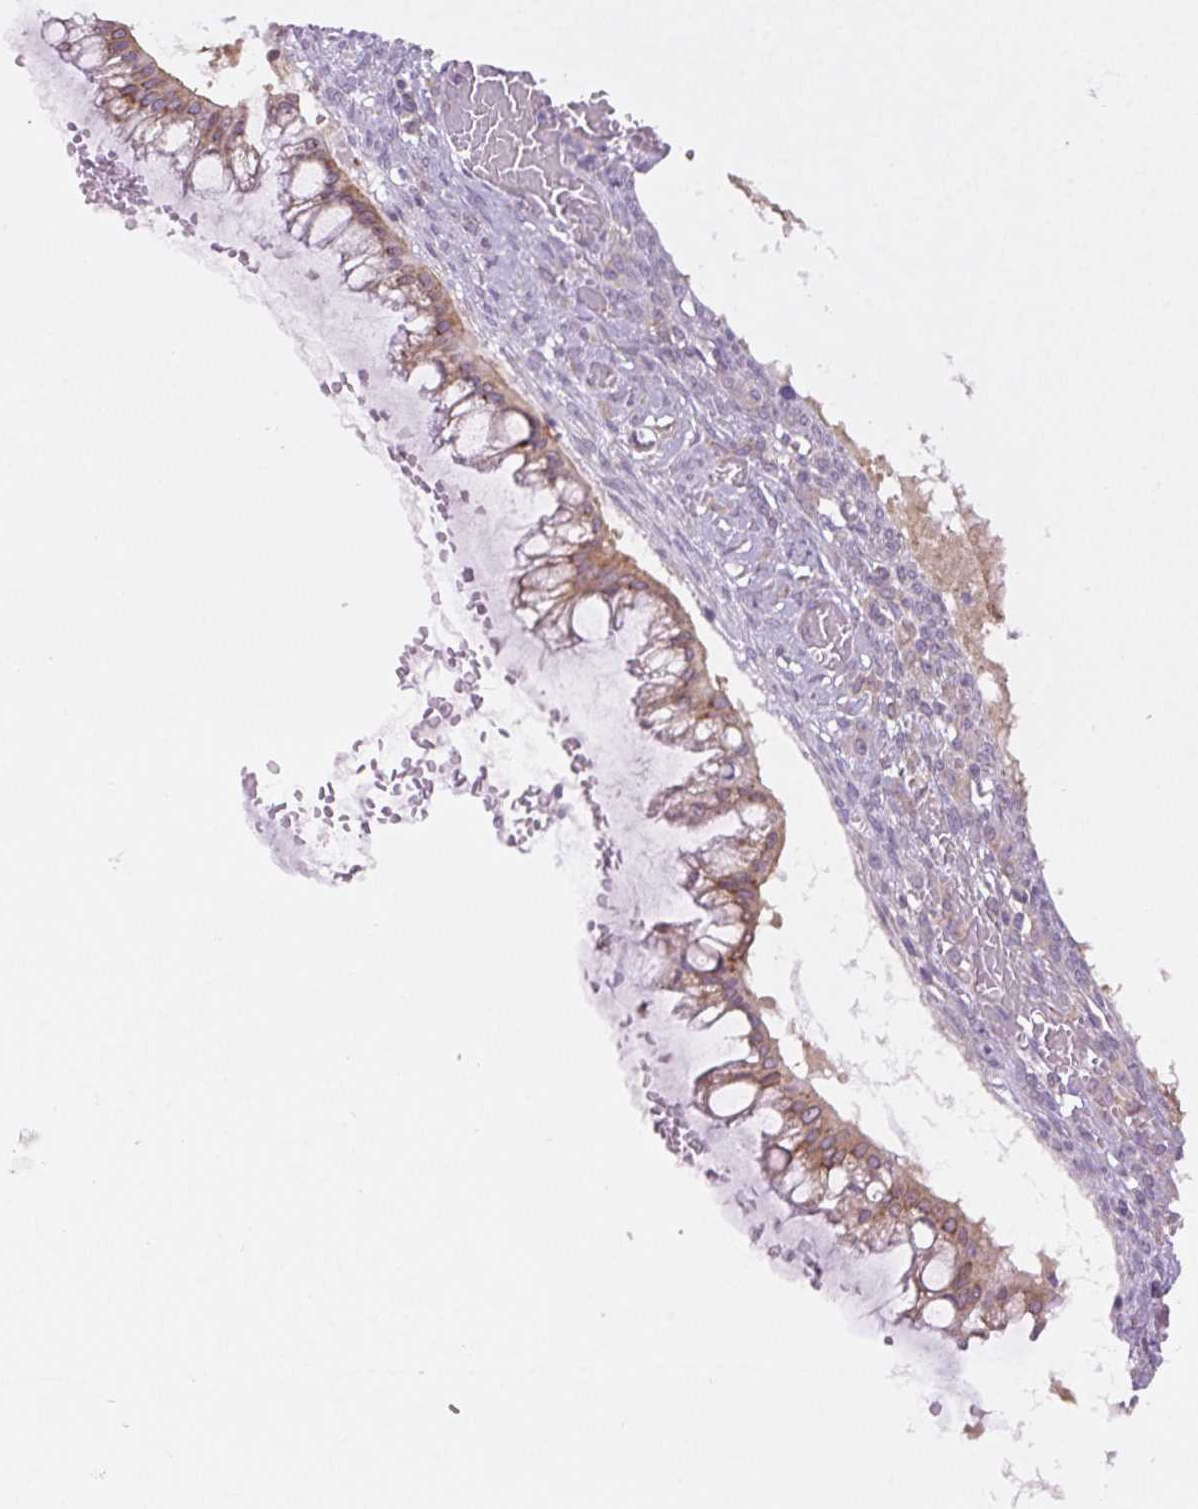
{"staining": {"intensity": "moderate", "quantity": ">75%", "location": "cytoplasmic/membranous"}, "tissue": "ovarian cancer", "cell_type": "Tumor cells", "image_type": "cancer", "snomed": [{"axis": "morphology", "description": "Cystadenocarcinoma, mucinous, NOS"}, {"axis": "topography", "description": "Ovary"}], "caption": "Immunohistochemistry (IHC) micrograph of neoplastic tissue: mucinous cystadenocarcinoma (ovarian) stained using immunohistochemistry (IHC) demonstrates medium levels of moderate protein expression localized specifically in the cytoplasmic/membranous of tumor cells, appearing as a cytoplasmic/membranous brown color.", "gene": "MINK1", "patient": {"sex": "female", "age": 73}}